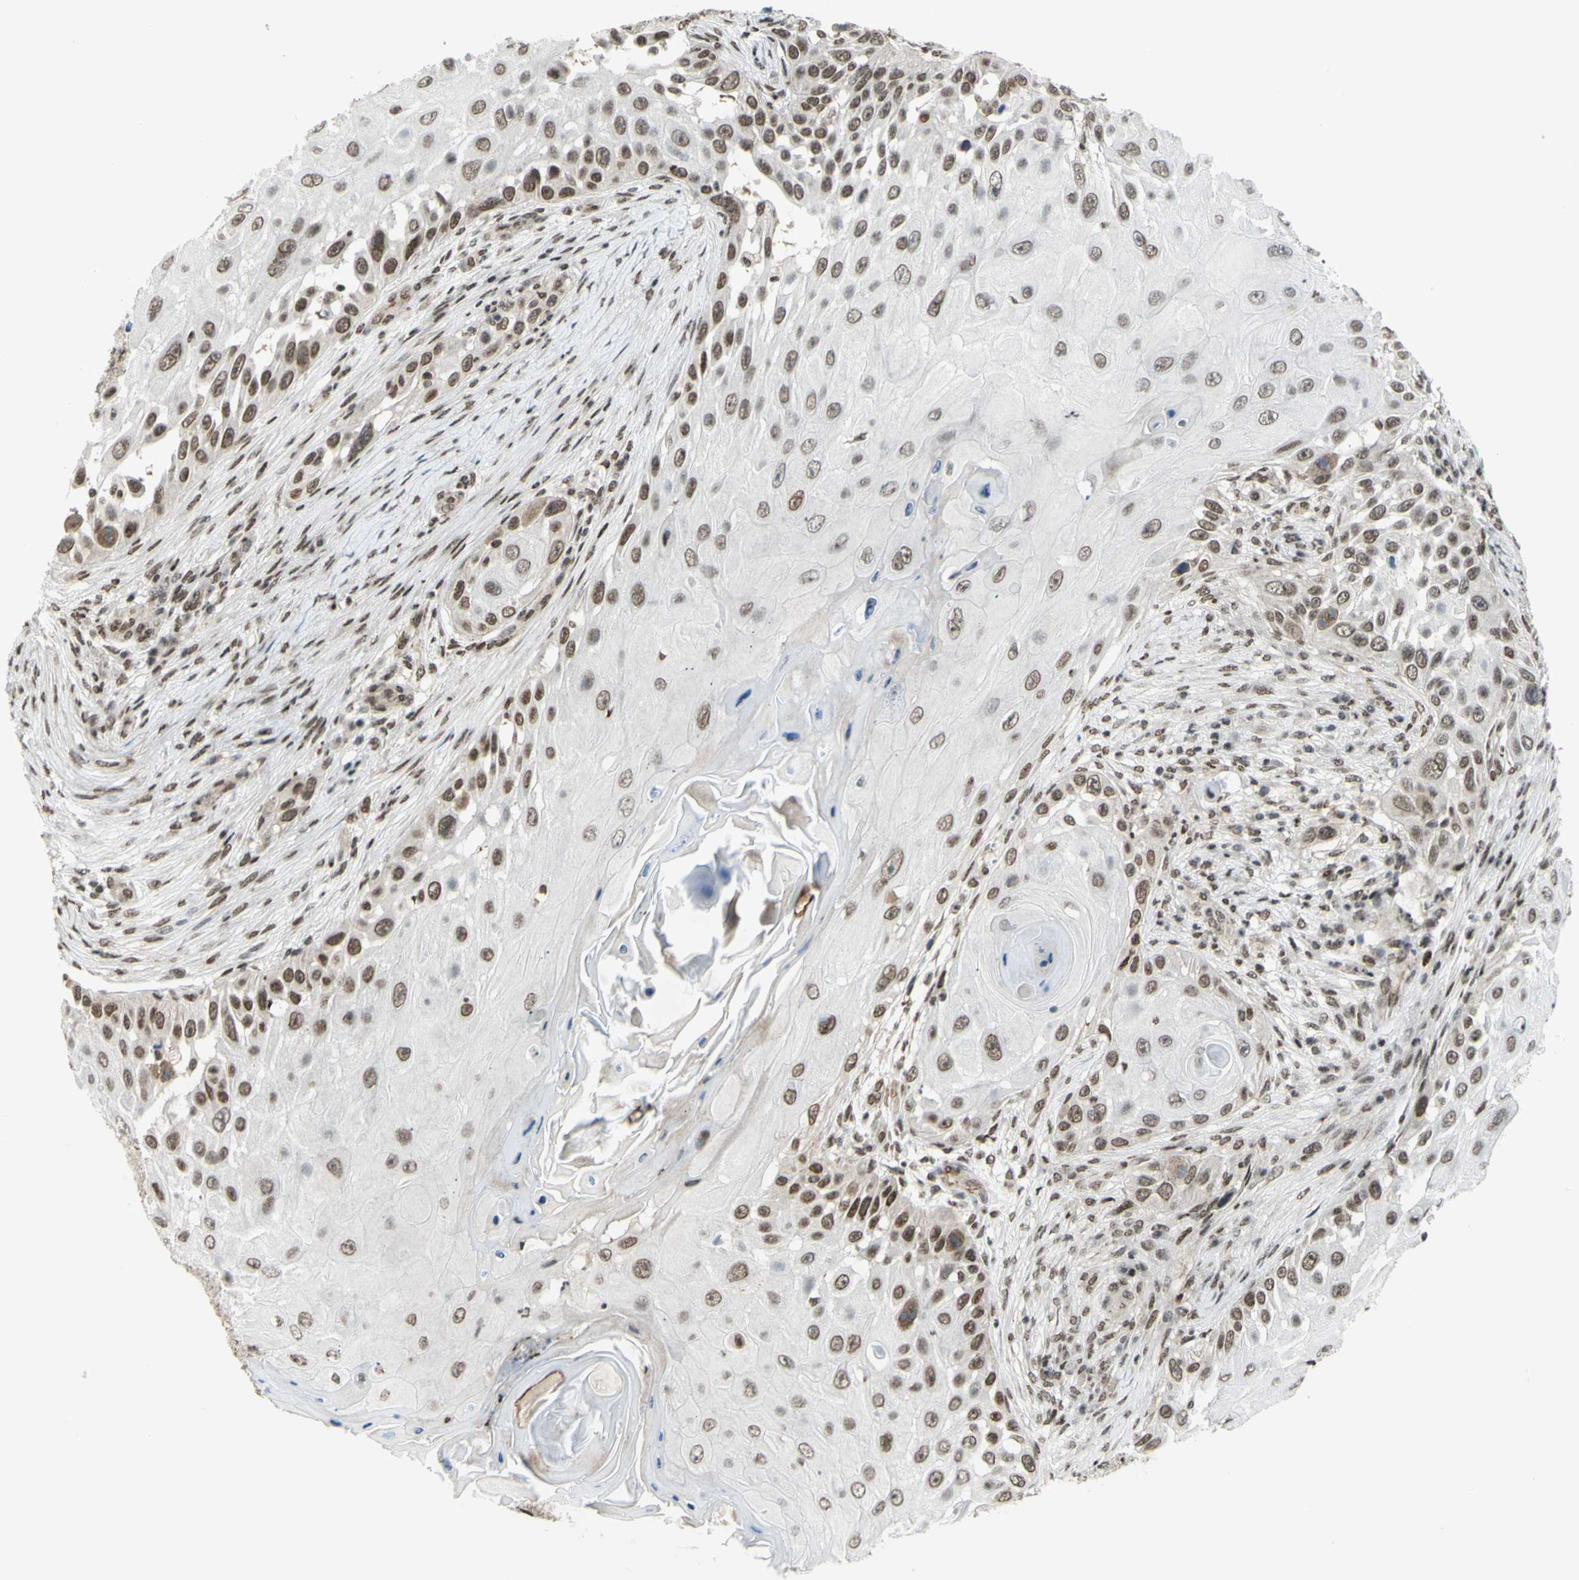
{"staining": {"intensity": "moderate", "quantity": ">75%", "location": "nuclear"}, "tissue": "skin cancer", "cell_type": "Tumor cells", "image_type": "cancer", "snomed": [{"axis": "morphology", "description": "Squamous cell carcinoma, NOS"}, {"axis": "topography", "description": "Skin"}], "caption": "DAB (3,3'-diaminobenzidine) immunohistochemical staining of human skin cancer exhibits moderate nuclear protein expression in about >75% of tumor cells.", "gene": "ZMYM6", "patient": {"sex": "female", "age": 44}}